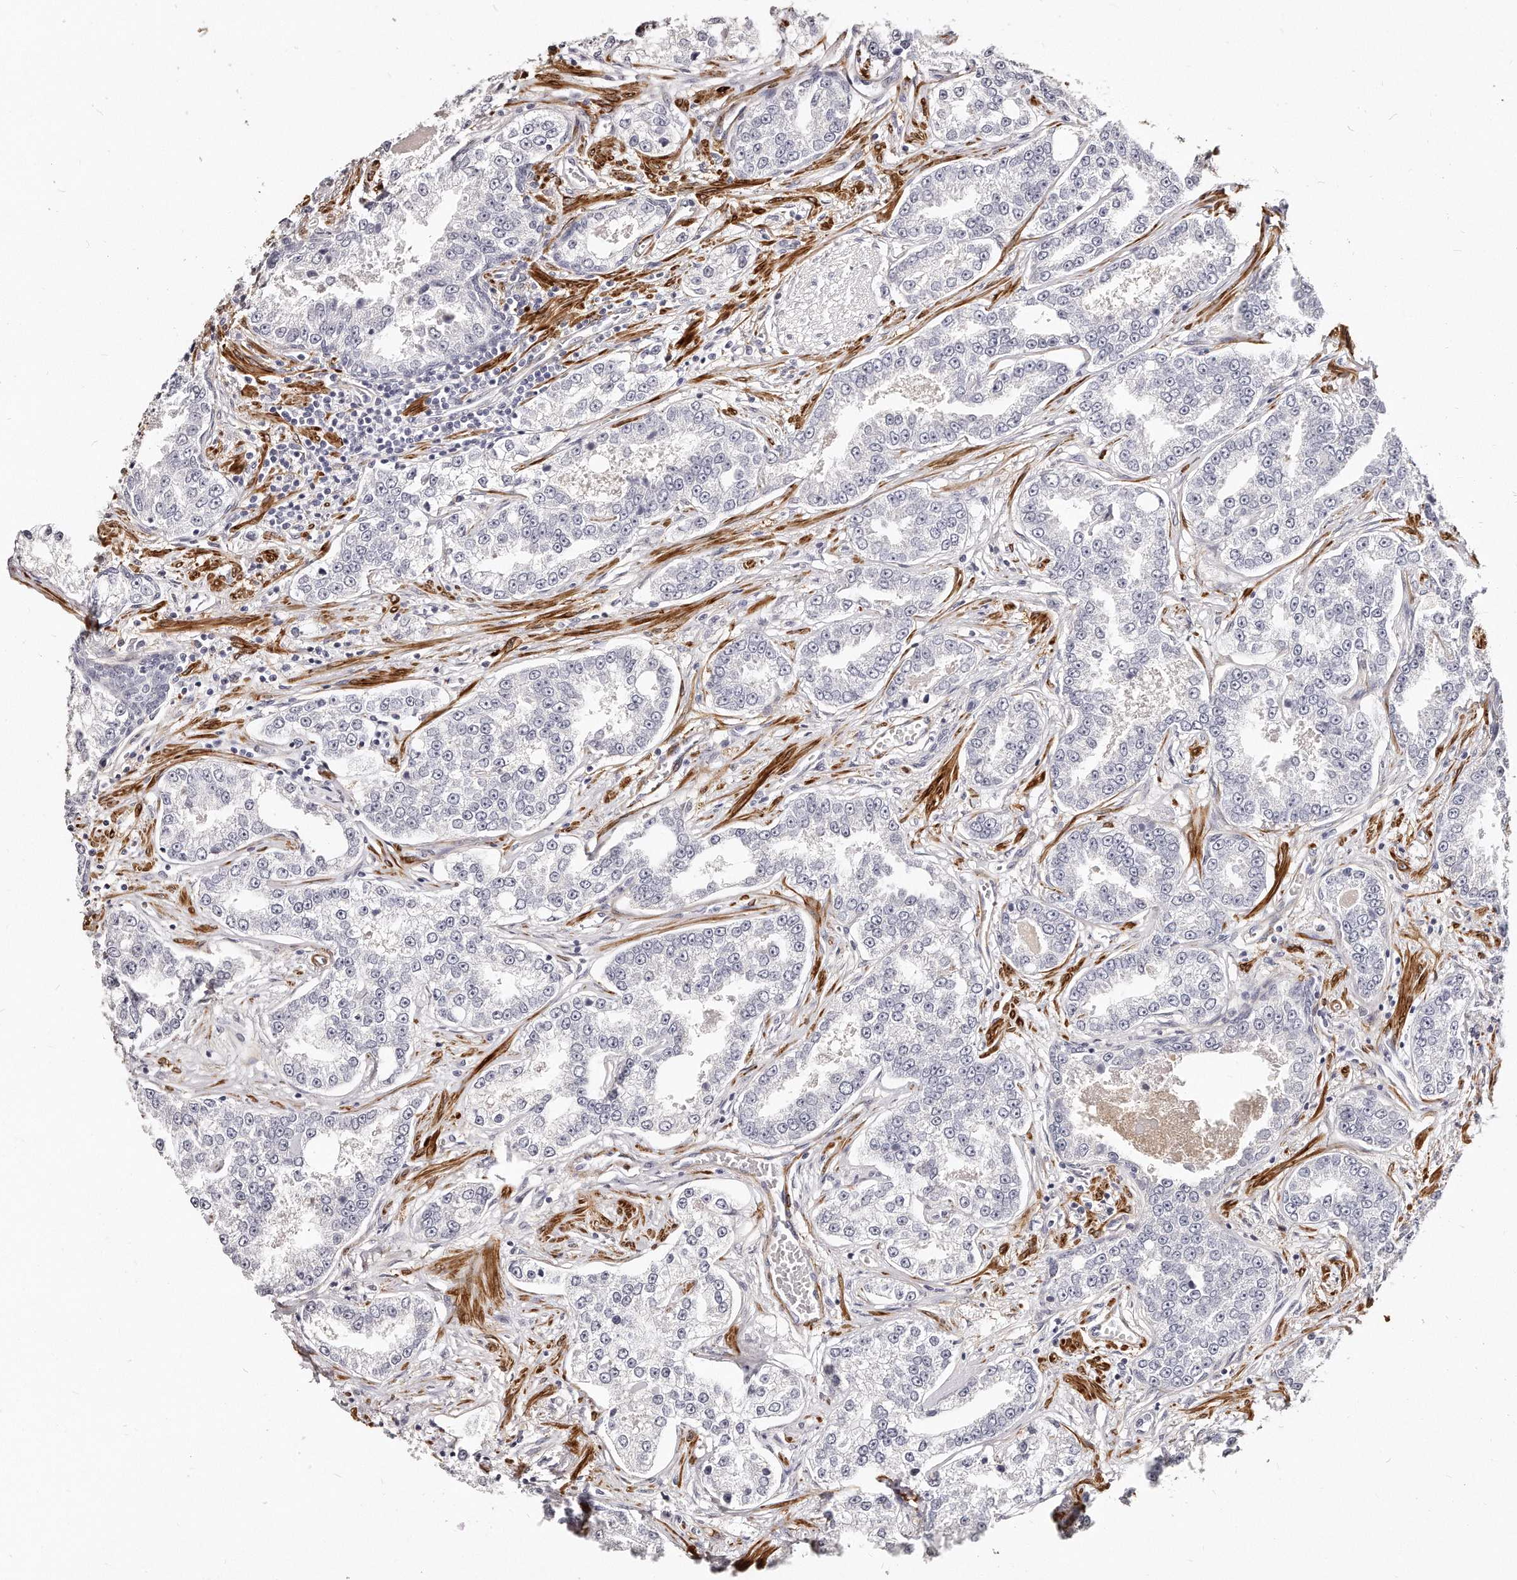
{"staining": {"intensity": "negative", "quantity": "none", "location": "none"}, "tissue": "prostate cancer", "cell_type": "Tumor cells", "image_type": "cancer", "snomed": [{"axis": "morphology", "description": "Normal tissue, NOS"}, {"axis": "morphology", "description": "Adenocarcinoma, High grade"}, {"axis": "topography", "description": "Prostate"}], "caption": "This is an immunohistochemistry (IHC) histopathology image of prostate cancer. There is no staining in tumor cells.", "gene": "LMOD1", "patient": {"sex": "male", "age": 83}}